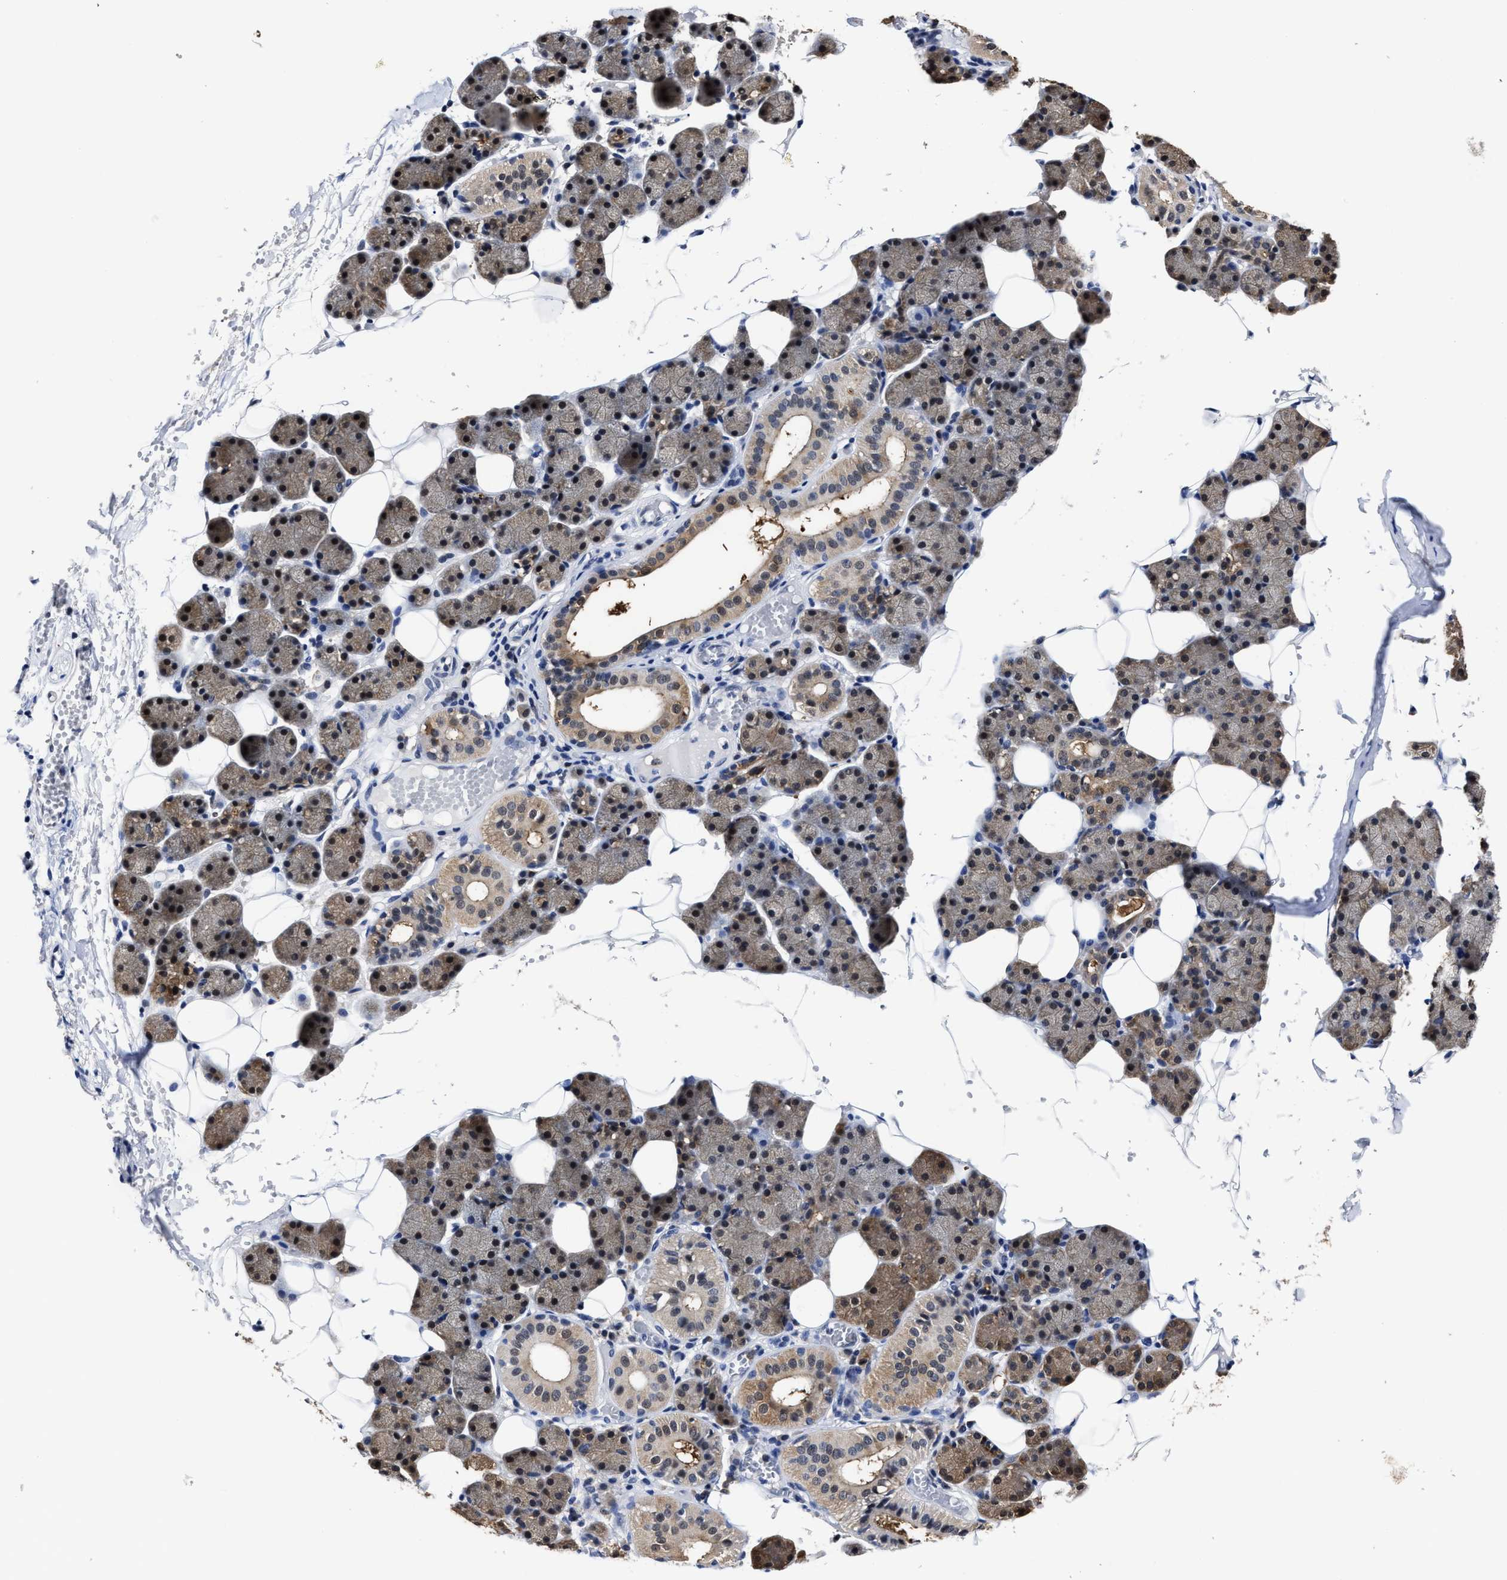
{"staining": {"intensity": "moderate", "quantity": ">75%", "location": "cytoplasmic/membranous,nuclear"}, "tissue": "salivary gland", "cell_type": "Glandular cells", "image_type": "normal", "snomed": [{"axis": "morphology", "description": "Normal tissue, NOS"}, {"axis": "topography", "description": "Salivary gland"}], "caption": "Protein expression analysis of normal human salivary gland reveals moderate cytoplasmic/membranous,nuclear staining in approximately >75% of glandular cells.", "gene": "PRPF4B", "patient": {"sex": "female", "age": 33}}